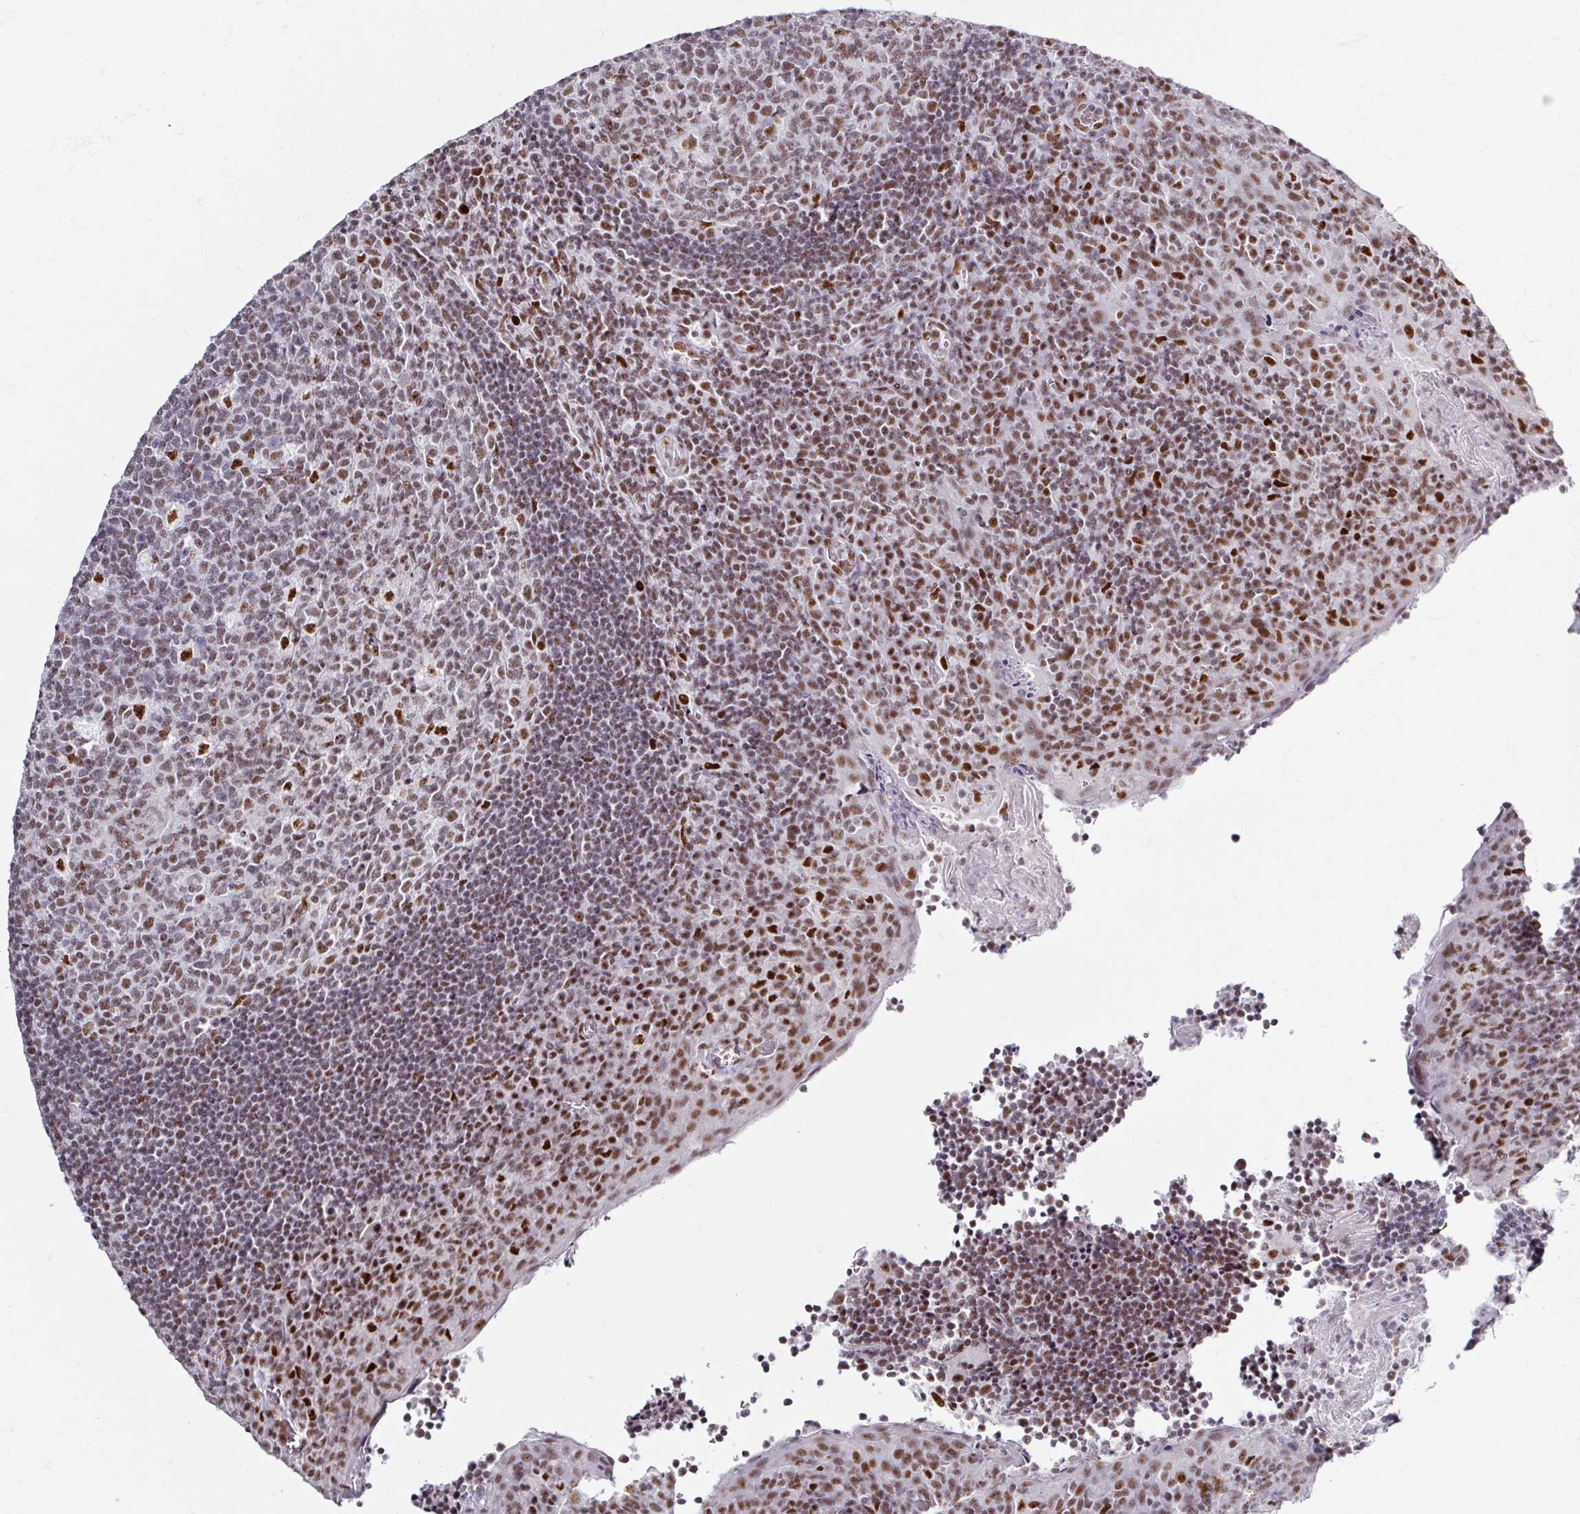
{"staining": {"intensity": "strong", "quantity": "<25%", "location": "nuclear"}, "tissue": "tonsil", "cell_type": "Germinal center cells", "image_type": "normal", "snomed": [{"axis": "morphology", "description": "Normal tissue, NOS"}, {"axis": "topography", "description": "Tonsil"}], "caption": "Protein staining of normal tonsil shows strong nuclear positivity in approximately <25% of germinal center cells. The protein of interest is shown in brown color, while the nuclei are stained blue.", "gene": "ADAR", "patient": {"sex": "male", "age": 17}}